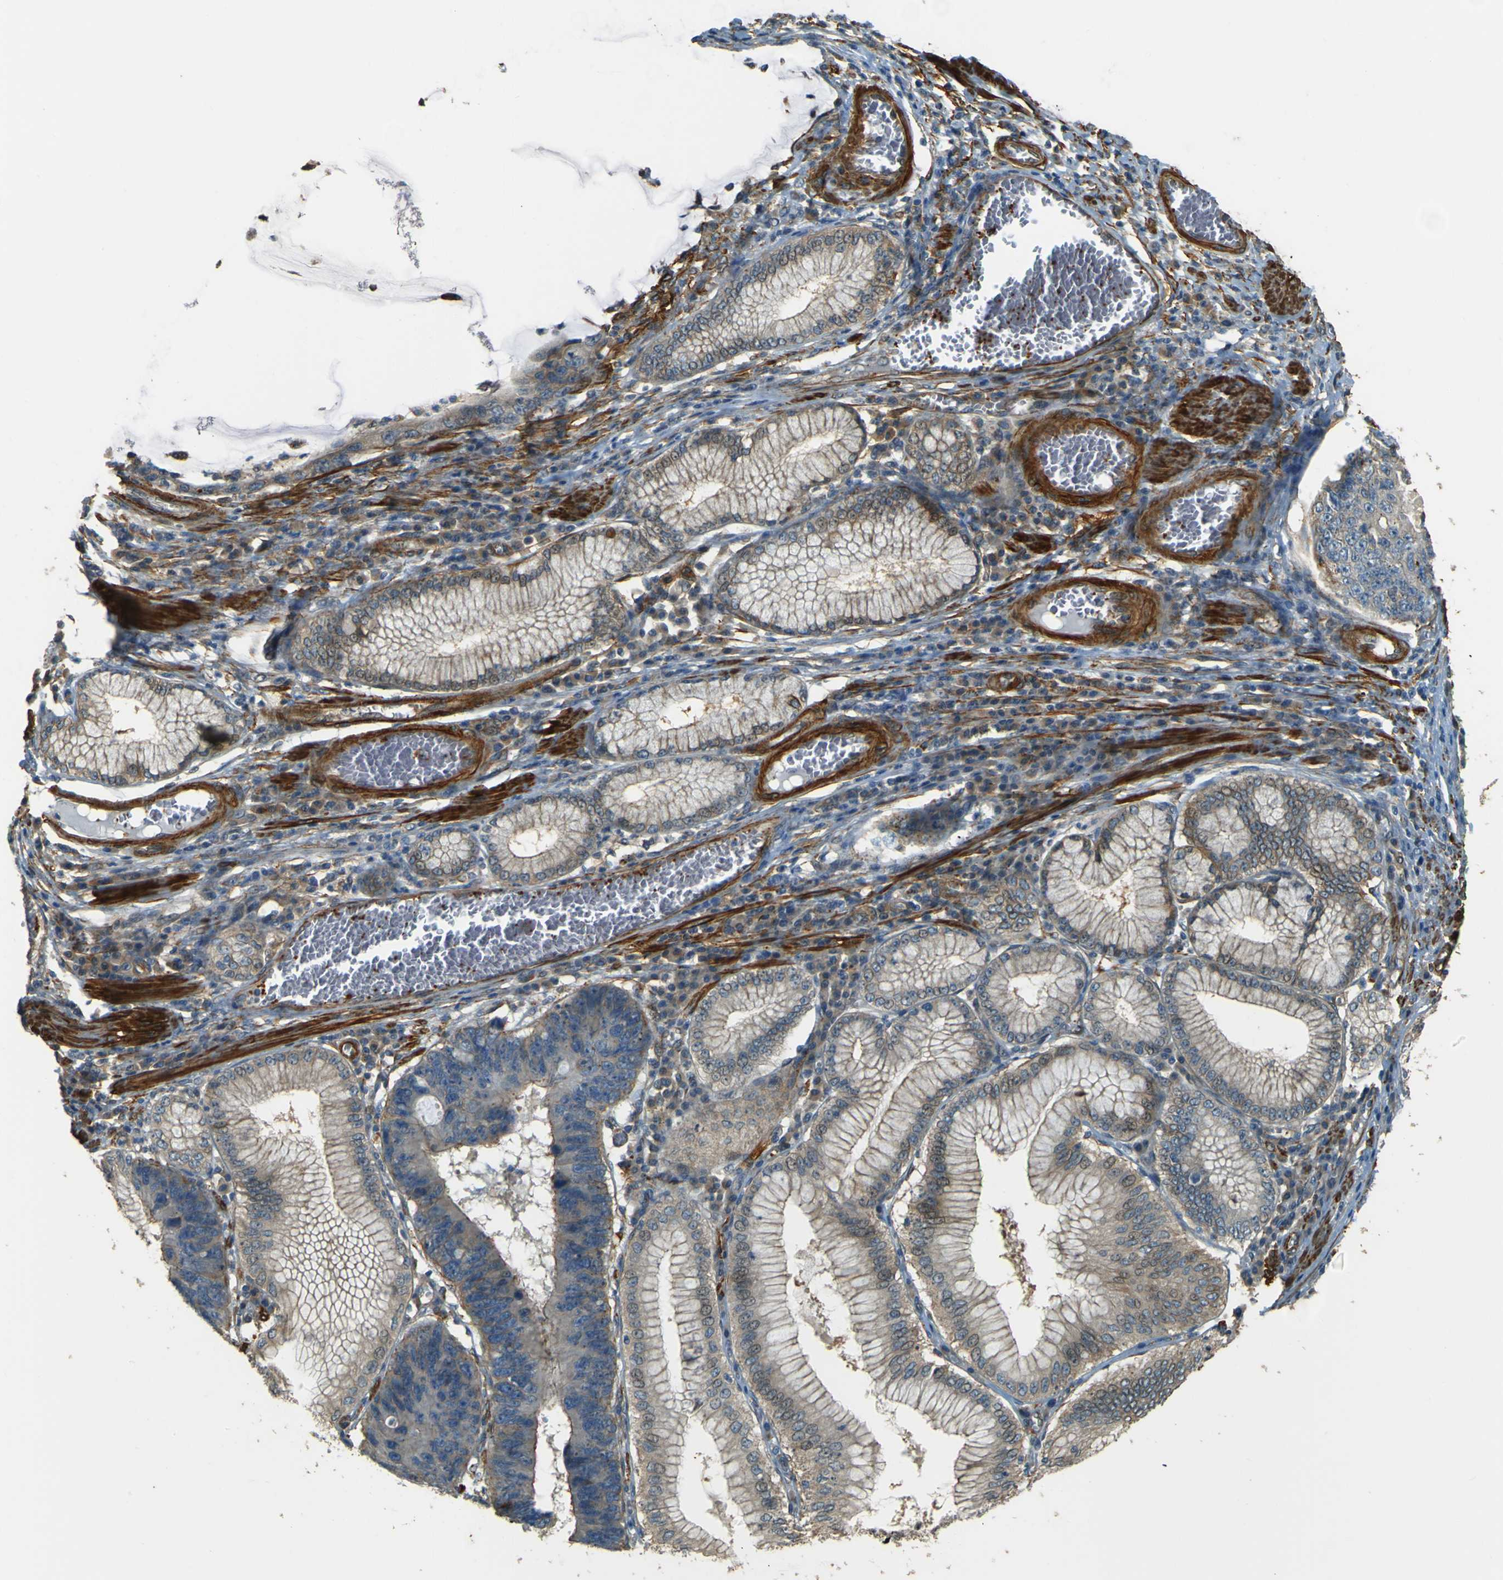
{"staining": {"intensity": "moderate", "quantity": "<25%", "location": "cytoplasmic/membranous"}, "tissue": "stomach cancer", "cell_type": "Tumor cells", "image_type": "cancer", "snomed": [{"axis": "morphology", "description": "Adenocarcinoma, NOS"}, {"axis": "topography", "description": "Stomach"}], "caption": "The image reveals a brown stain indicating the presence of a protein in the cytoplasmic/membranous of tumor cells in stomach cancer (adenocarcinoma).", "gene": "NEXN", "patient": {"sex": "male", "age": 59}}